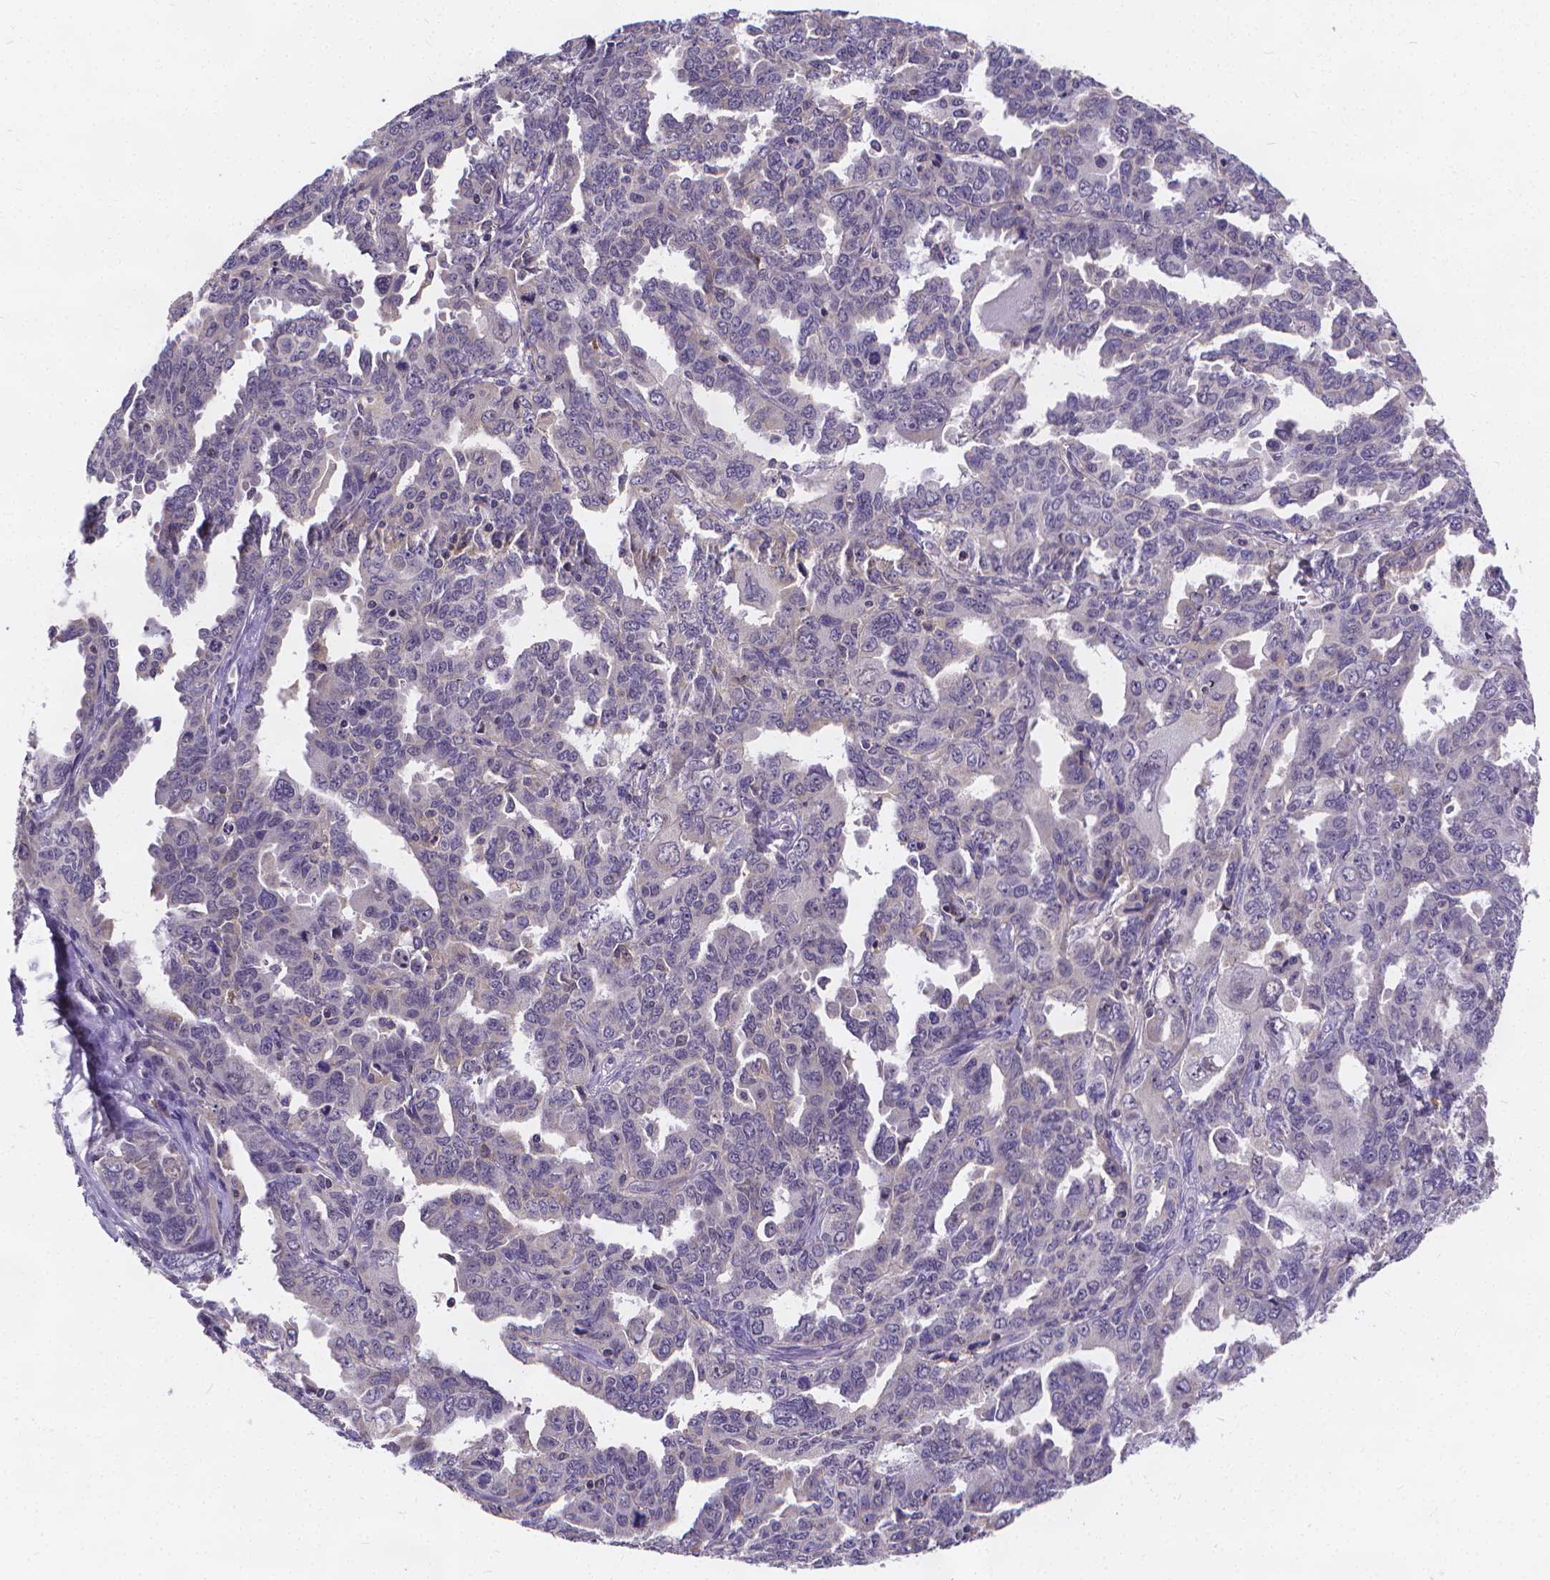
{"staining": {"intensity": "negative", "quantity": "none", "location": "none"}, "tissue": "ovarian cancer", "cell_type": "Tumor cells", "image_type": "cancer", "snomed": [{"axis": "morphology", "description": "Adenocarcinoma, NOS"}, {"axis": "morphology", "description": "Carcinoma, endometroid"}, {"axis": "topography", "description": "Ovary"}], "caption": "Immunohistochemistry (IHC) photomicrograph of human ovarian cancer stained for a protein (brown), which reveals no expression in tumor cells.", "gene": "GLRB", "patient": {"sex": "female", "age": 72}}